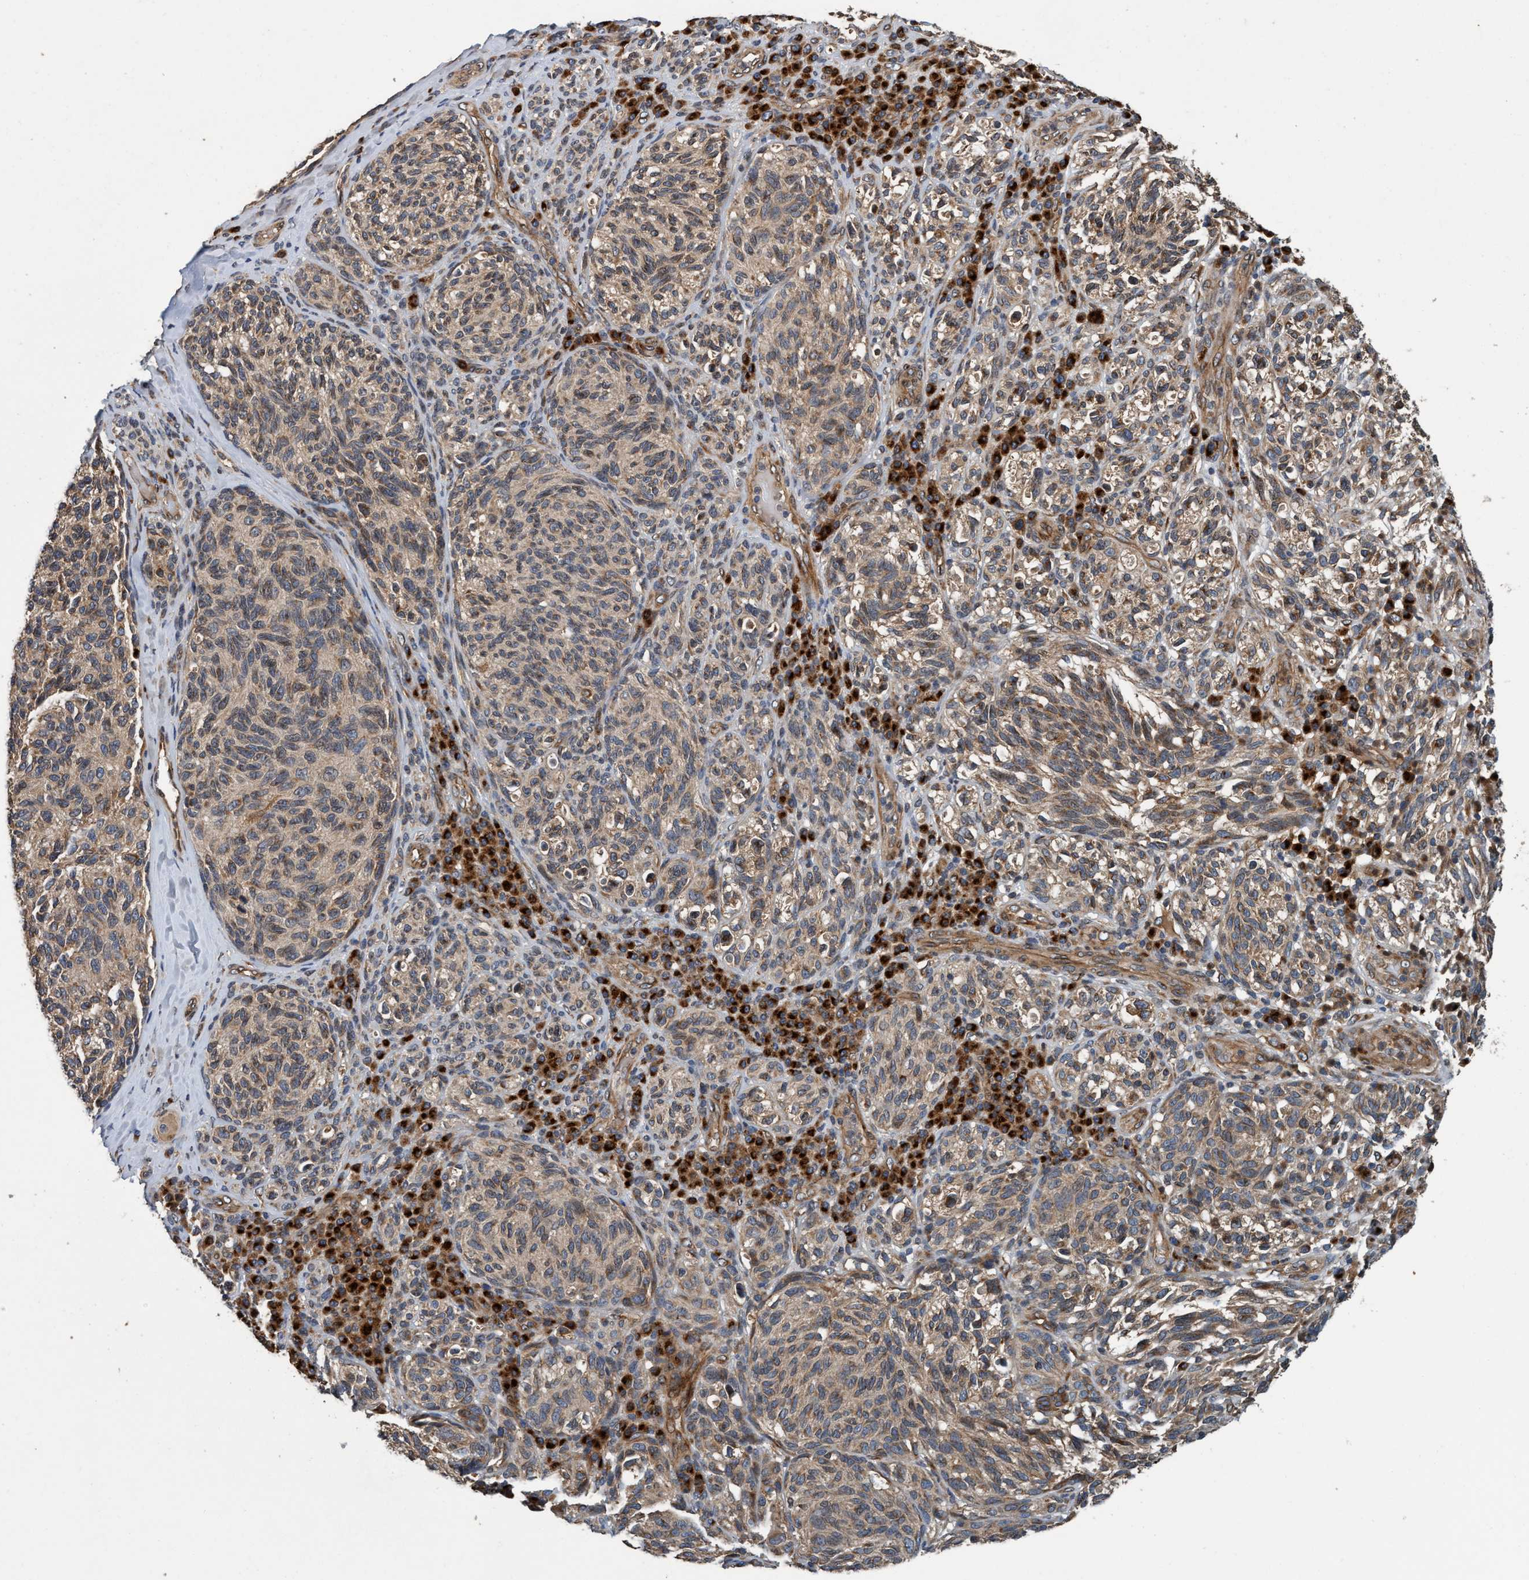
{"staining": {"intensity": "weak", "quantity": "25%-75%", "location": "cytoplasmic/membranous"}, "tissue": "melanoma", "cell_type": "Tumor cells", "image_type": "cancer", "snomed": [{"axis": "morphology", "description": "Malignant melanoma, NOS"}, {"axis": "topography", "description": "Skin"}], "caption": "Tumor cells demonstrate weak cytoplasmic/membranous staining in about 25%-75% of cells in malignant melanoma.", "gene": "MACC1", "patient": {"sex": "female", "age": 73}}